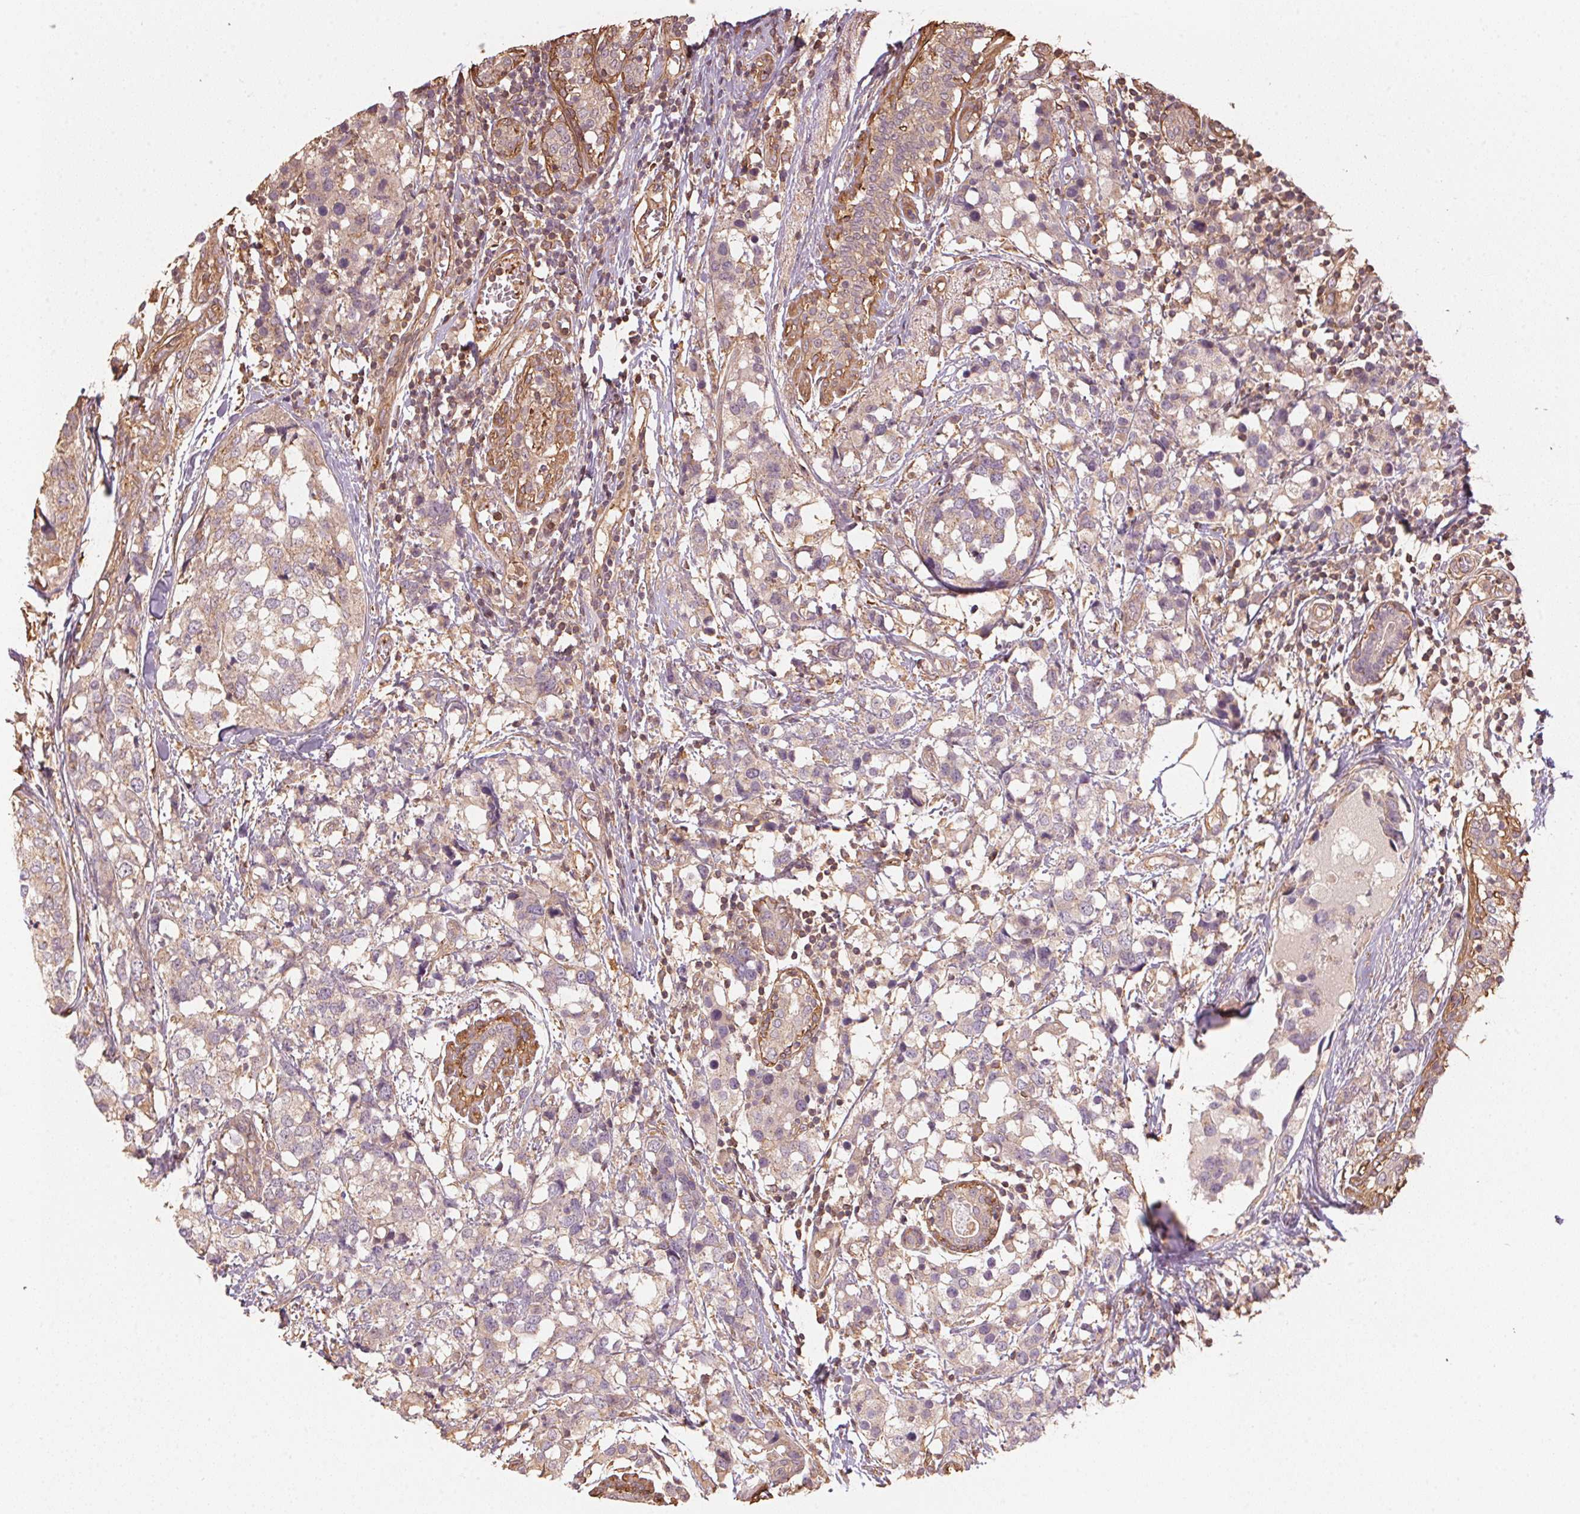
{"staining": {"intensity": "weak", "quantity": "25%-75%", "location": "cytoplasmic/membranous"}, "tissue": "breast cancer", "cell_type": "Tumor cells", "image_type": "cancer", "snomed": [{"axis": "morphology", "description": "Lobular carcinoma"}, {"axis": "topography", "description": "Breast"}], "caption": "A histopathology image of human lobular carcinoma (breast) stained for a protein reveals weak cytoplasmic/membranous brown staining in tumor cells.", "gene": "QDPR", "patient": {"sex": "female", "age": 59}}